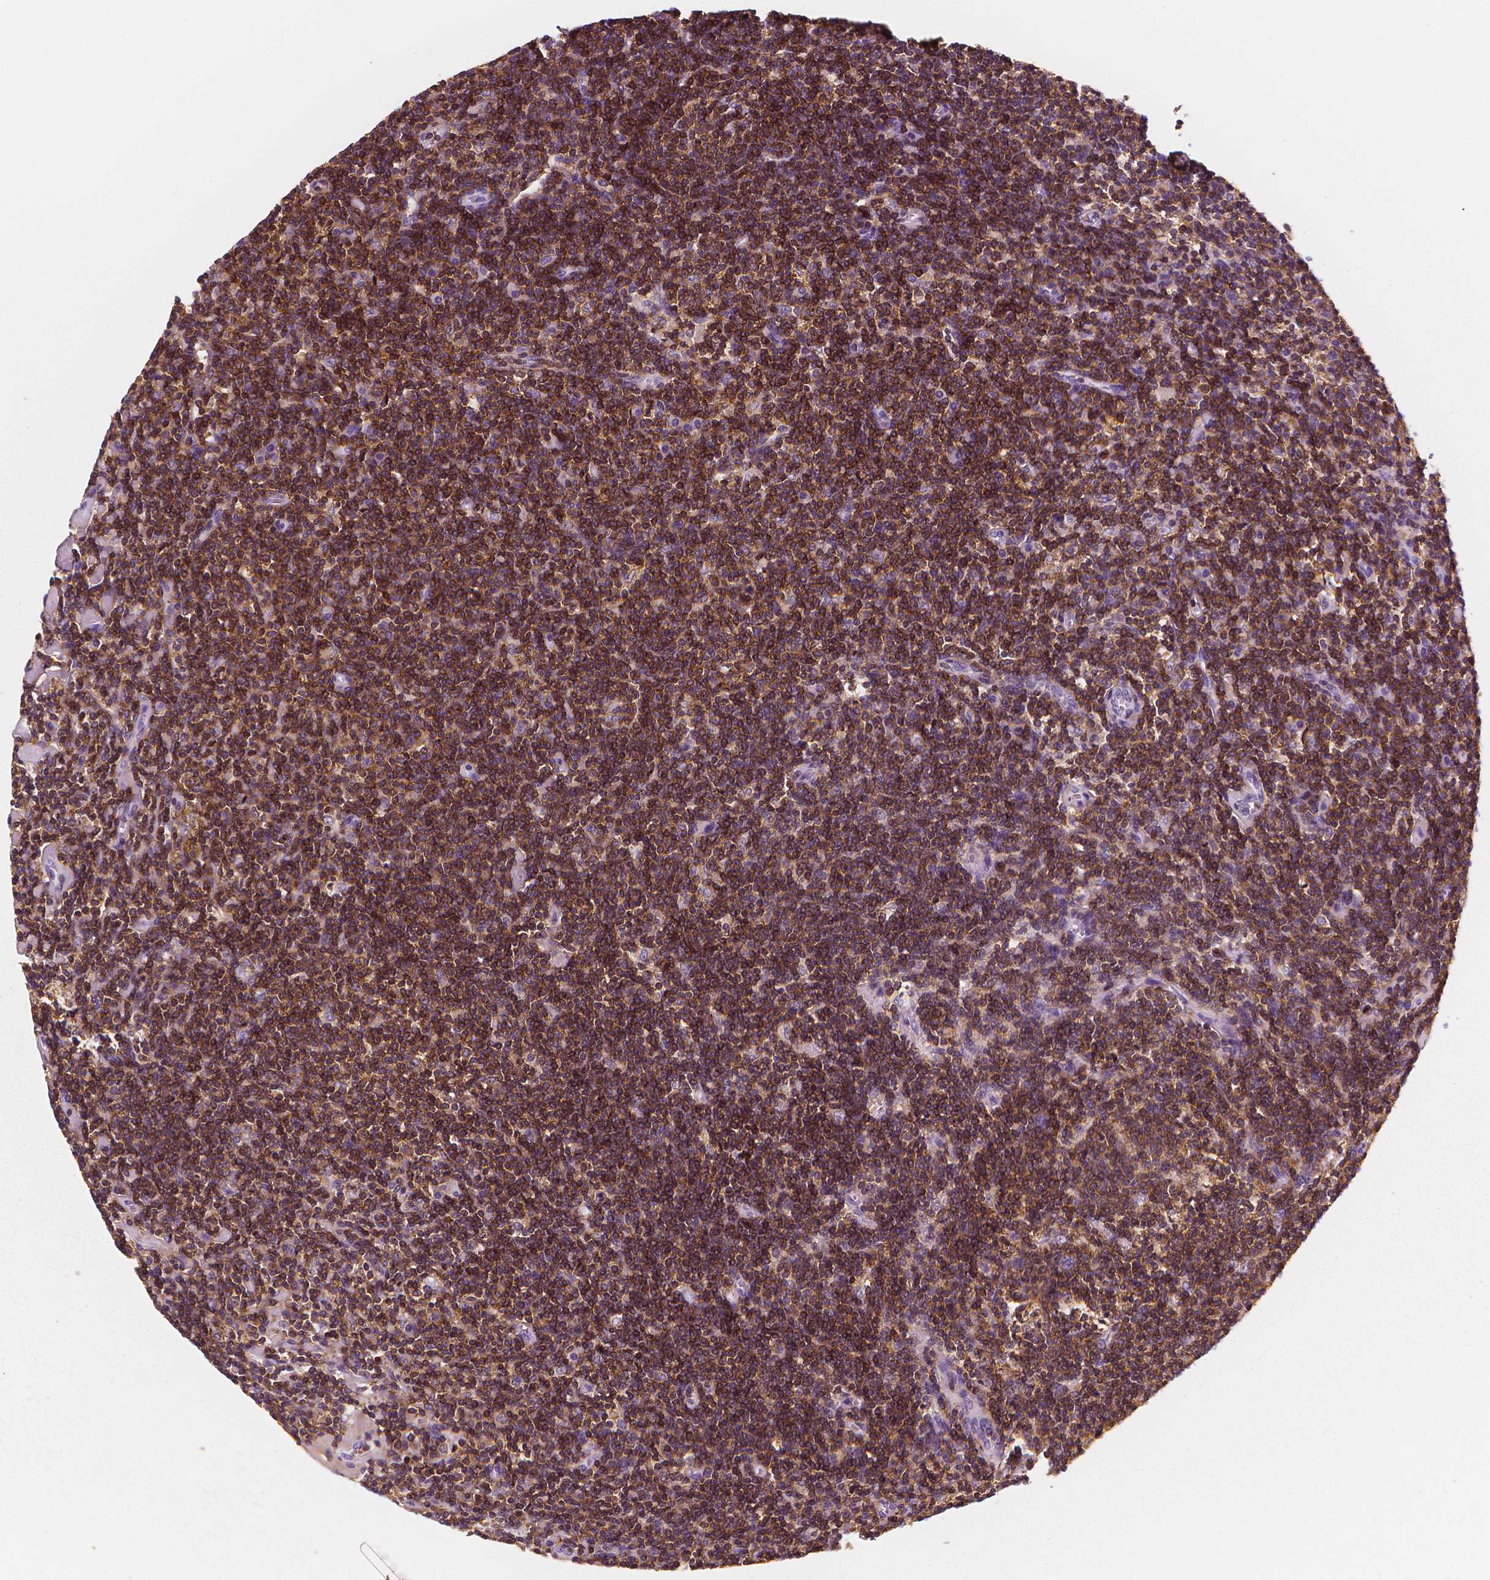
{"staining": {"intensity": "negative", "quantity": "none", "location": "none"}, "tissue": "lymphoma", "cell_type": "Tumor cells", "image_type": "cancer", "snomed": [{"axis": "morphology", "description": "Hodgkin's disease, NOS"}, {"axis": "topography", "description": "Lymph node"}], "caption": "DAB (3,3'-diaminobenzidine) immunohistochemical staining of human lymphoma reveals no significant staining in tumor cells.", "gene": "PTPRC", "patient": {"sex": "male", "age": 40}}